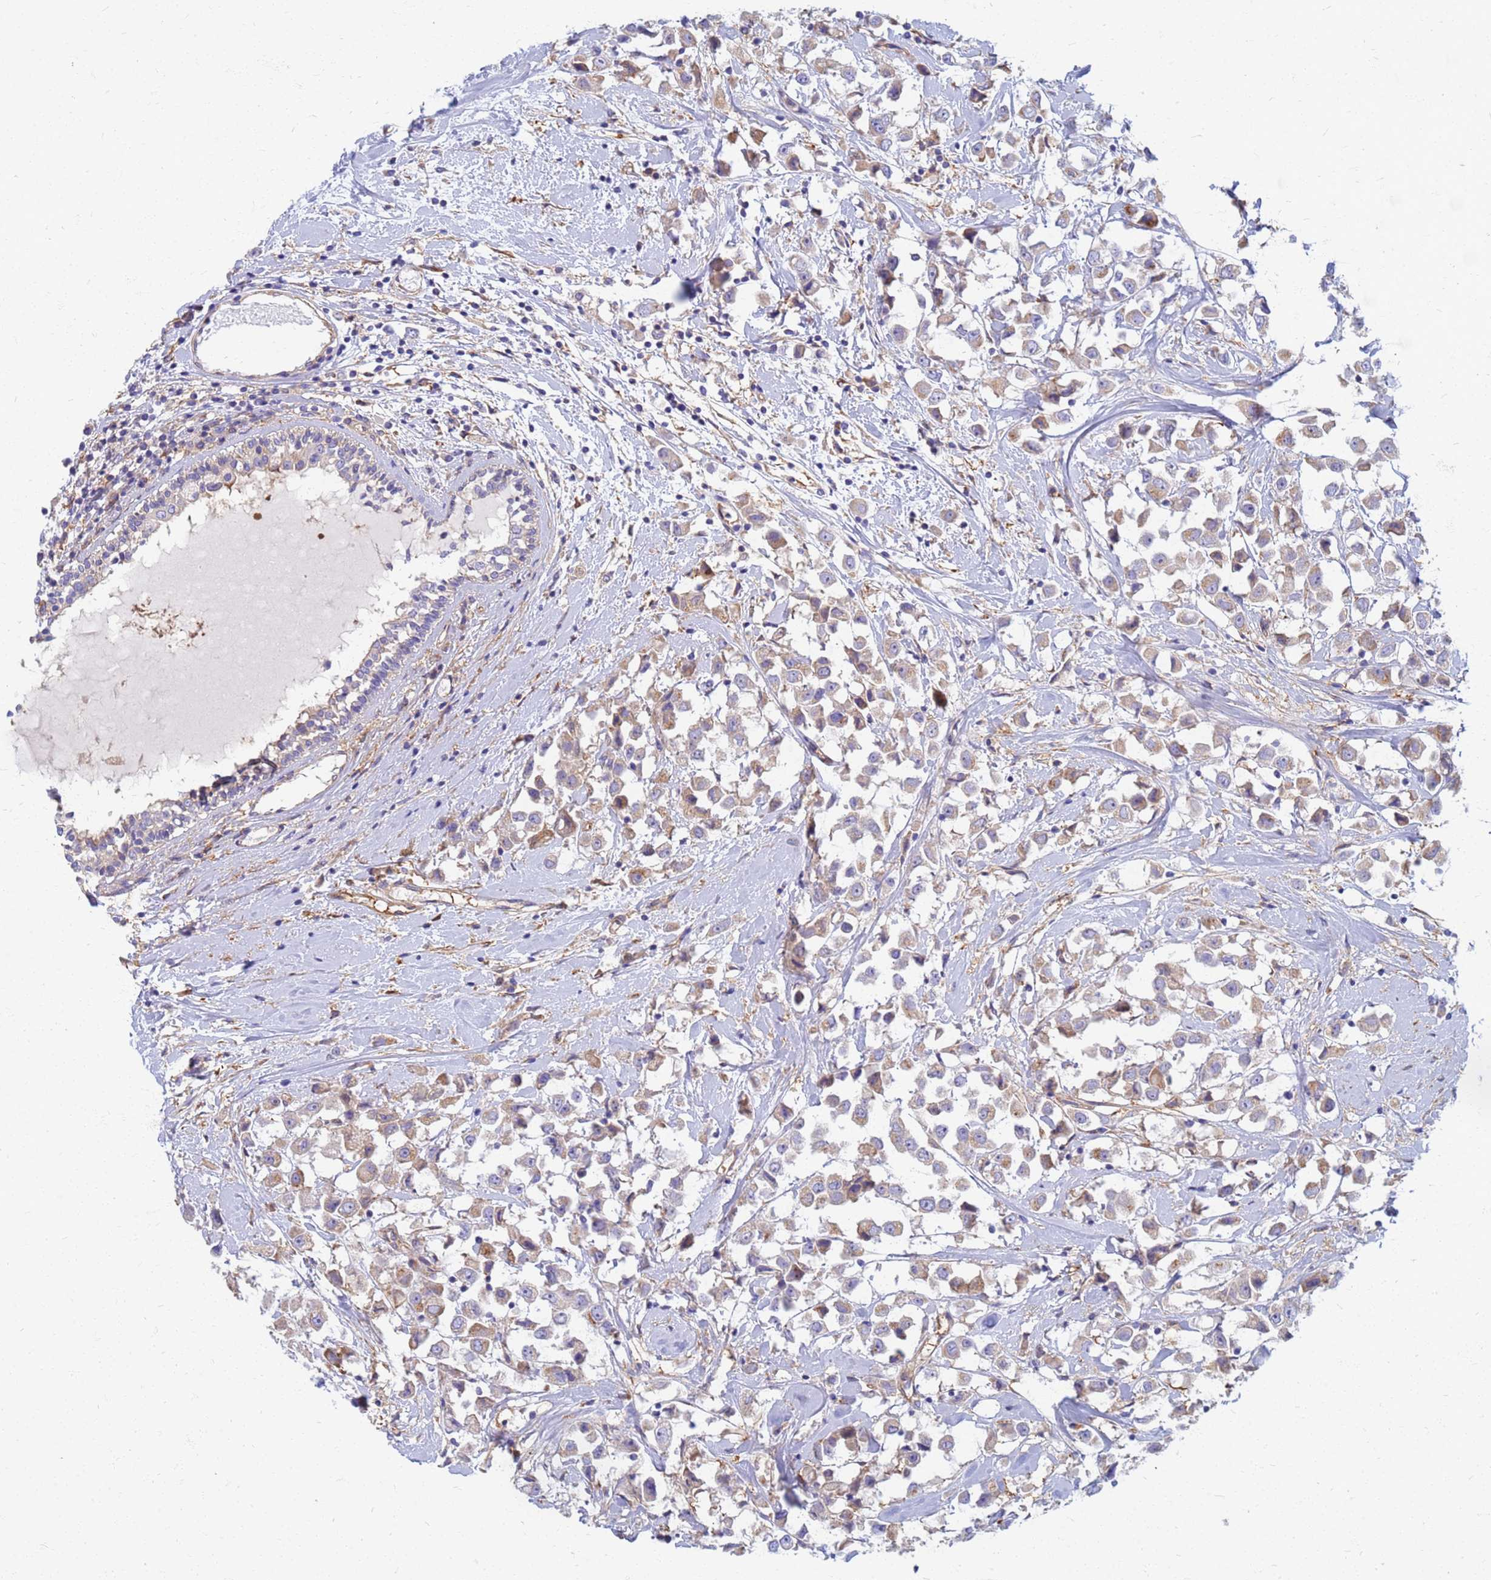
{"staining": {"intensity": "weak", "quantity": ">75%", "location": "cytoplasmic/membranous"}, "tissue": "breast cancer", "cell_type": "Tumor cells", "image_type": "cancer", "snomed": [{"axis": "morphology", "description": "Duct carcinoma"}, {"axis": "topography", "description": "Breast"}], "caption": "The micrograph exhibits staining of breast invasive ductal carcinoma, revealing weak cytoplasmic/membranous protein staining (brown color) within tumor cells.", "gene": "EEA1", "patient": {"sex": "female", "age": 61}}